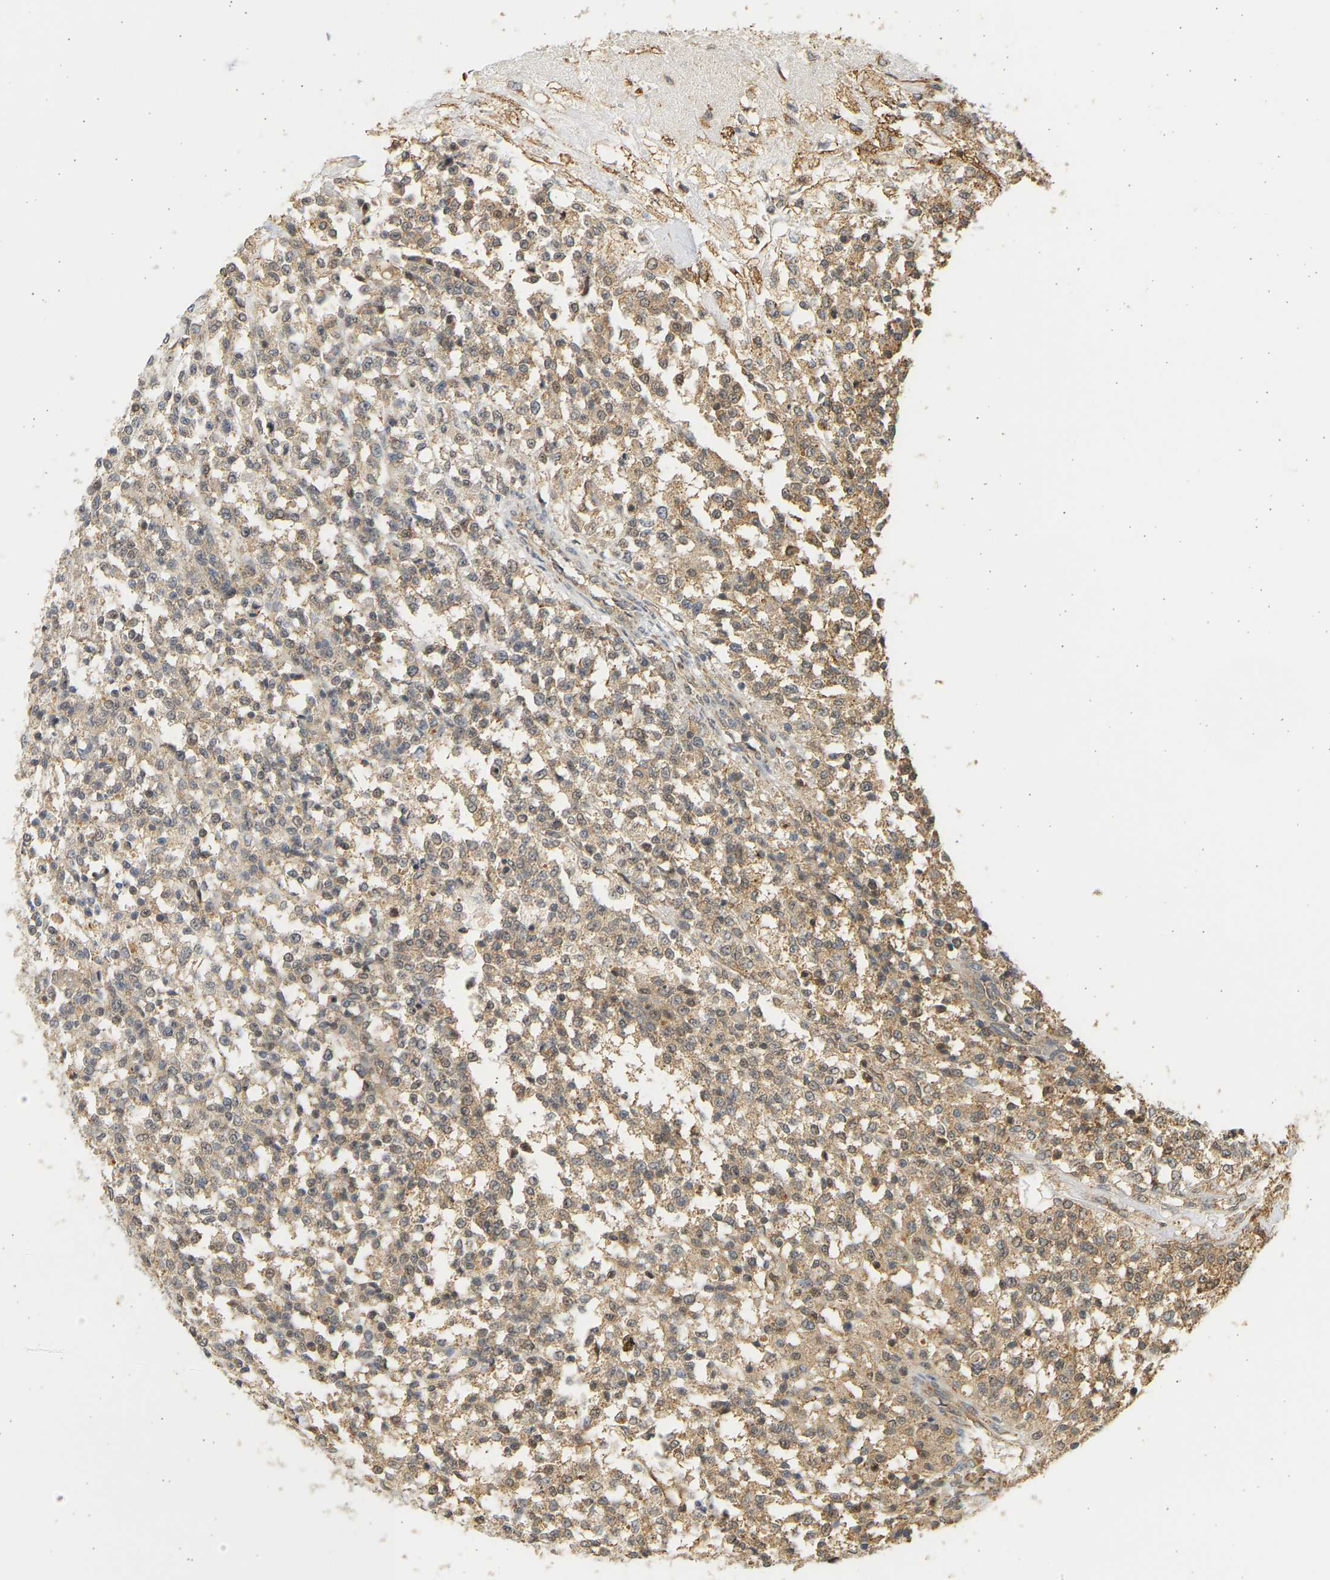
{"staining": {"intensity": "moderate", "quantity": ">75%", "location": "cytoplasmic/membranous,nuclear"}, "tissue": "testis cancer", "cell_type": "Tumor cells", "image_type": "cancer", "snomed": [{"axis": "morphology", "description": "Seminoma, NOS"}, {"axis": "topography", "description": "Testis"}], "caption": "Tumor cells show medium levels of moderate cytoplasmic/membranous and nuclear staining in approximately >75% of cells in human testis cancer (seminoma).", "gene": "B4GALT6", "patient": {"sex": "male", "age": 59}}